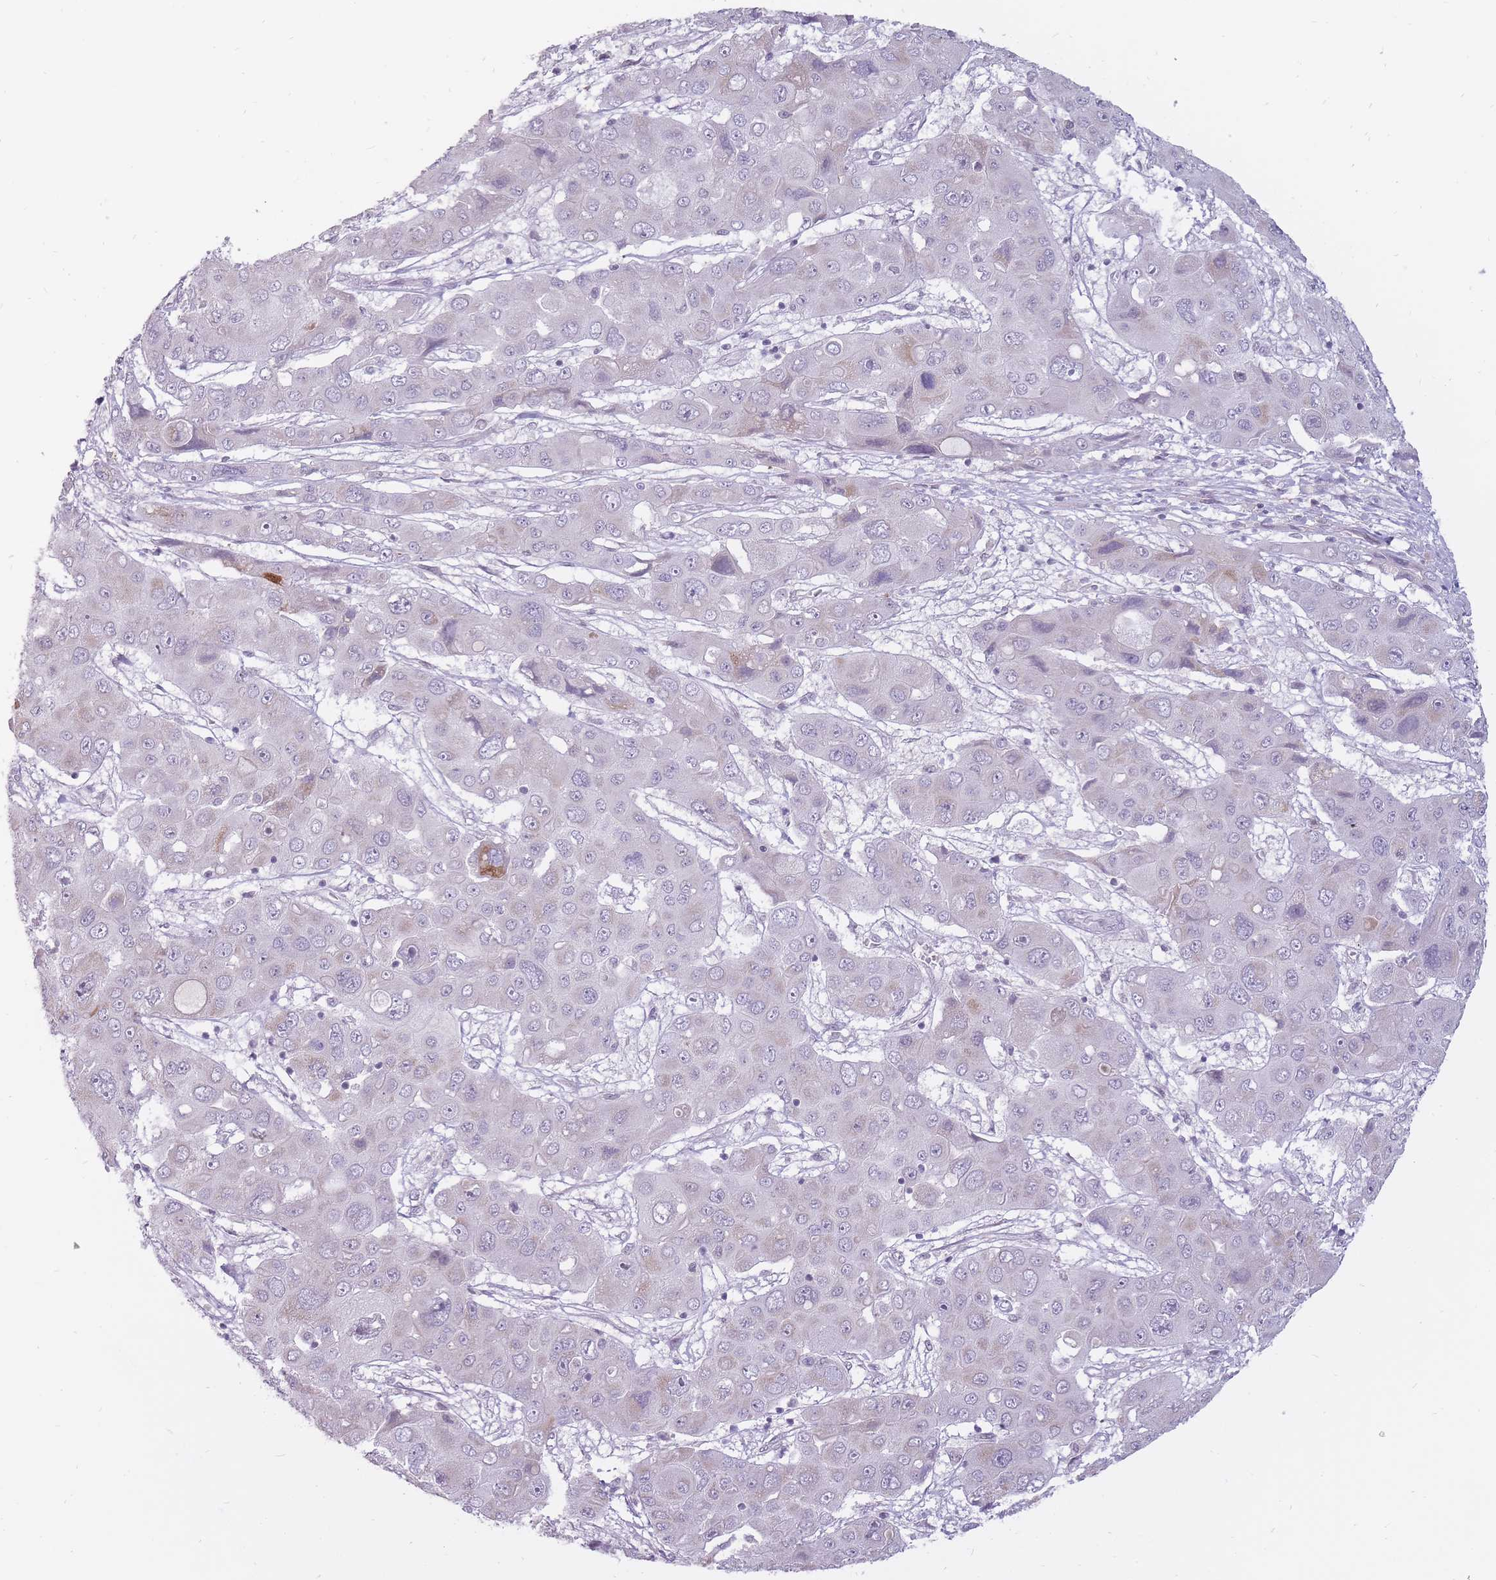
{"staining": {"intensity": "negative", "quantity": "none", "location": "none"}, "tissue": "liver cancer", "cell_type": "Tumor cells", "image_type": "cancer", "snomed": [{"axis": "morphology", "description": "Cholangiocarcinoma"}, {"axis": "topography", "description": "Liver"}], "caption": "An immunohistochemistry histopathology image of liver cholangiocarcinoma is shown. There is no staining in tumor cells of liver cholangiocarcinoma.", "gene": "POMZP3", "patient": {"sex": "male", "age": 67}}